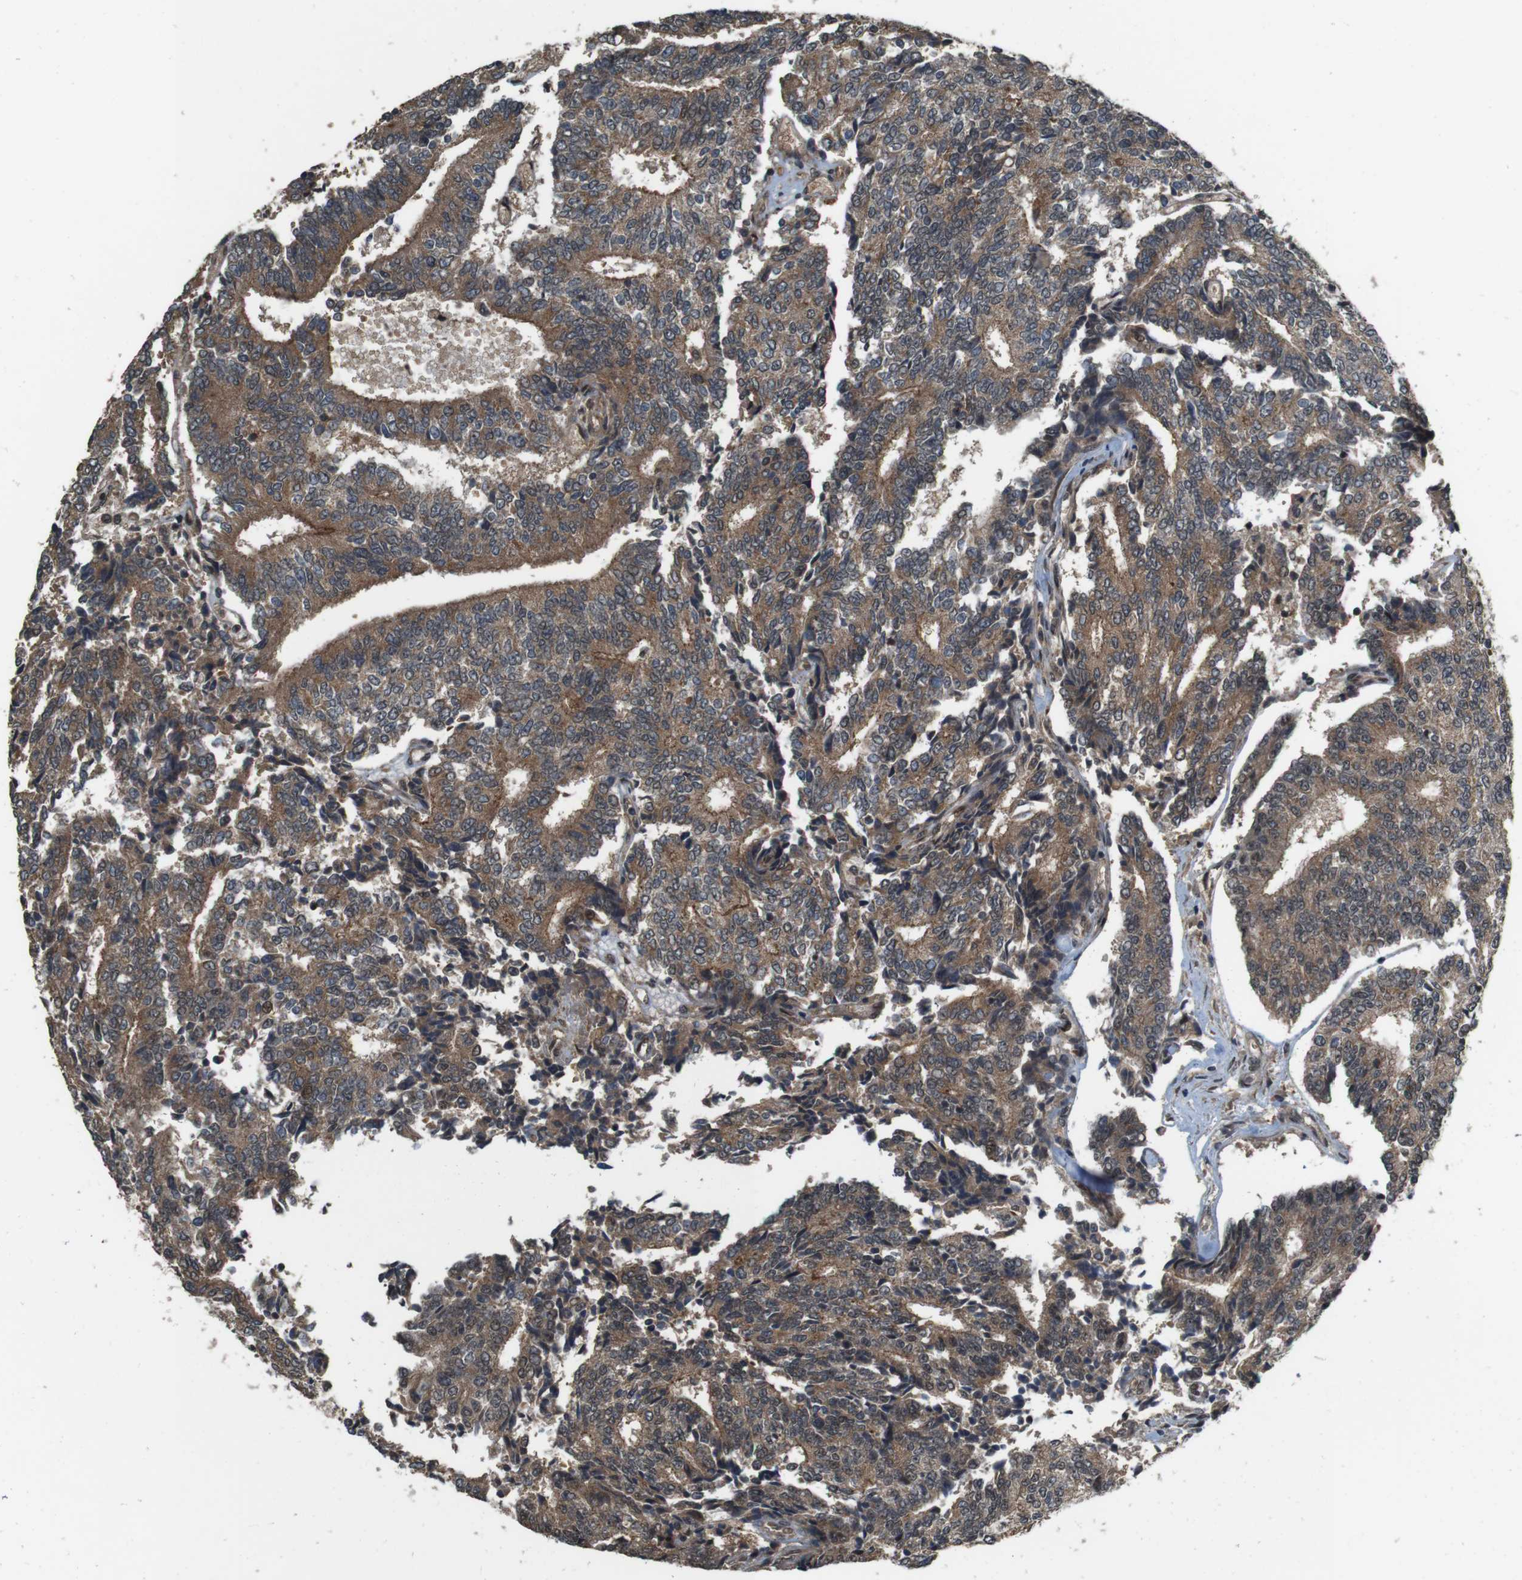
{"staining": {"intensity": "moderate", "quantity": ">75%", "location": "cytoplasmic/membranous"}, "tissue": "prostate cancer", "cell_type": "Tumor cells", "image_type": "cancer", "snomed": [{"axis": "morphology", "description": "Normal tissue, NOS"}, {"axis": "morphology", "description": "Adenocarcinoma, High grade"}, {"axis": "topography", "description": "Prostate"}, {"axis": "topography", "description": "Seminal veicle"}], "caption": "A histopathology image showing moderate cytoplasmic/membranous expression in about >75% of tumor cells in prostate high-grade adenocarcinoma, as visualized by brown immunohistochemical staining.", "gene": "CDC34", "patient": {"sex": "male", "age": 55}}